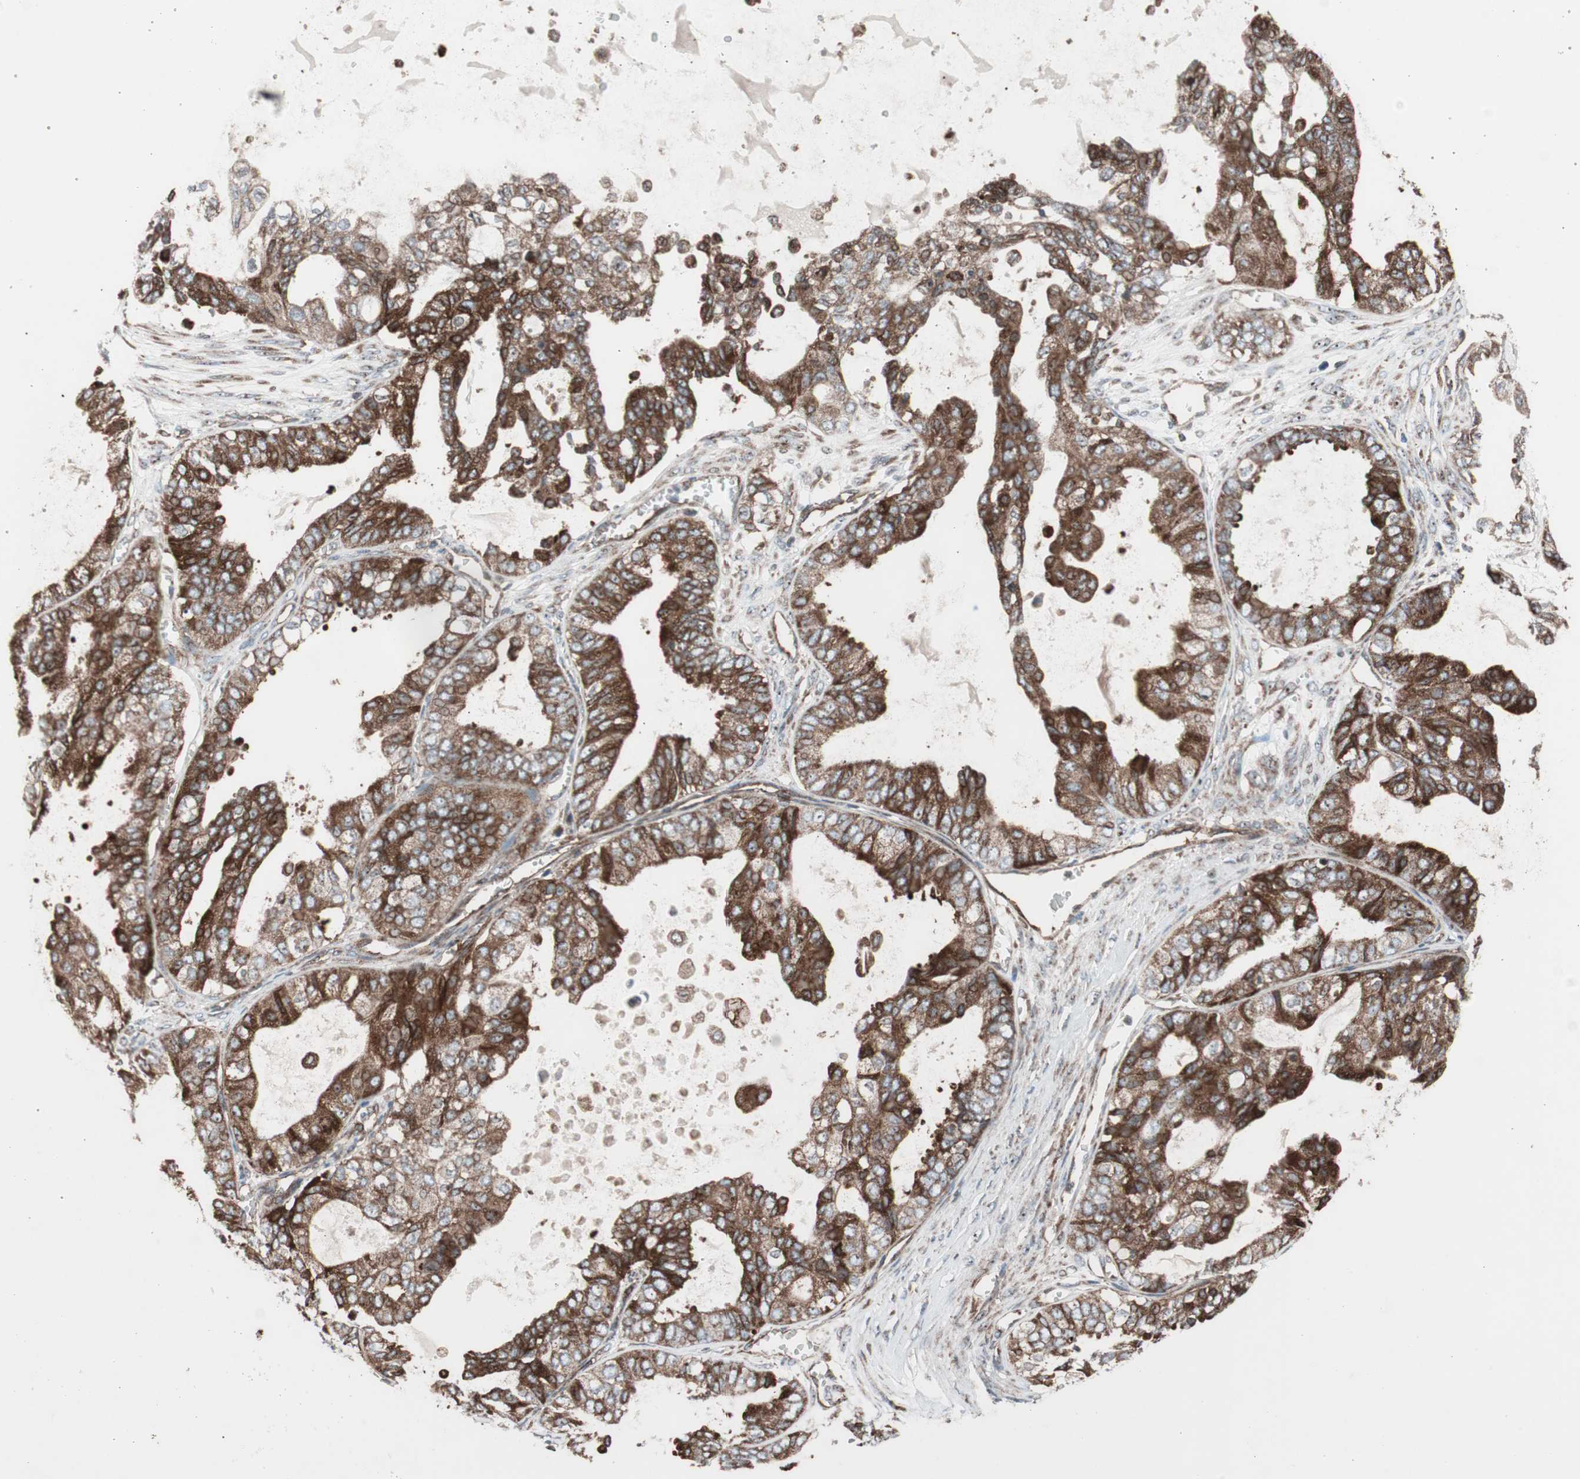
{"staining": {"intensity": "strong", "quantity": ">75%", "location": "cytoplasmic/membranous"}, "tissue": "ovarian cancer", "cell_type": "Tumor cells", "image_type": "cancer", "snomed": [{"axis": "morphology", "description": "Carcinoma, NOS"}, {"axis": "morphology", "description": "Carcinoma, endometroid"}, {"axis": "topography", "description": "Ovary"}], "caption": "A brown stain highlights strong cytoplasmic/membranous staining of a protein in endometroid carcinoma (ovarian) tumor cells. The protein of interest is stained brown, and the nuclei are stained in blue (DAB (3,3'-diaminobenzidine) IHC with brightfield microscopy, high magnification).", "gene": "CCL14", "patient": {"sex": "female", "age": 50}}